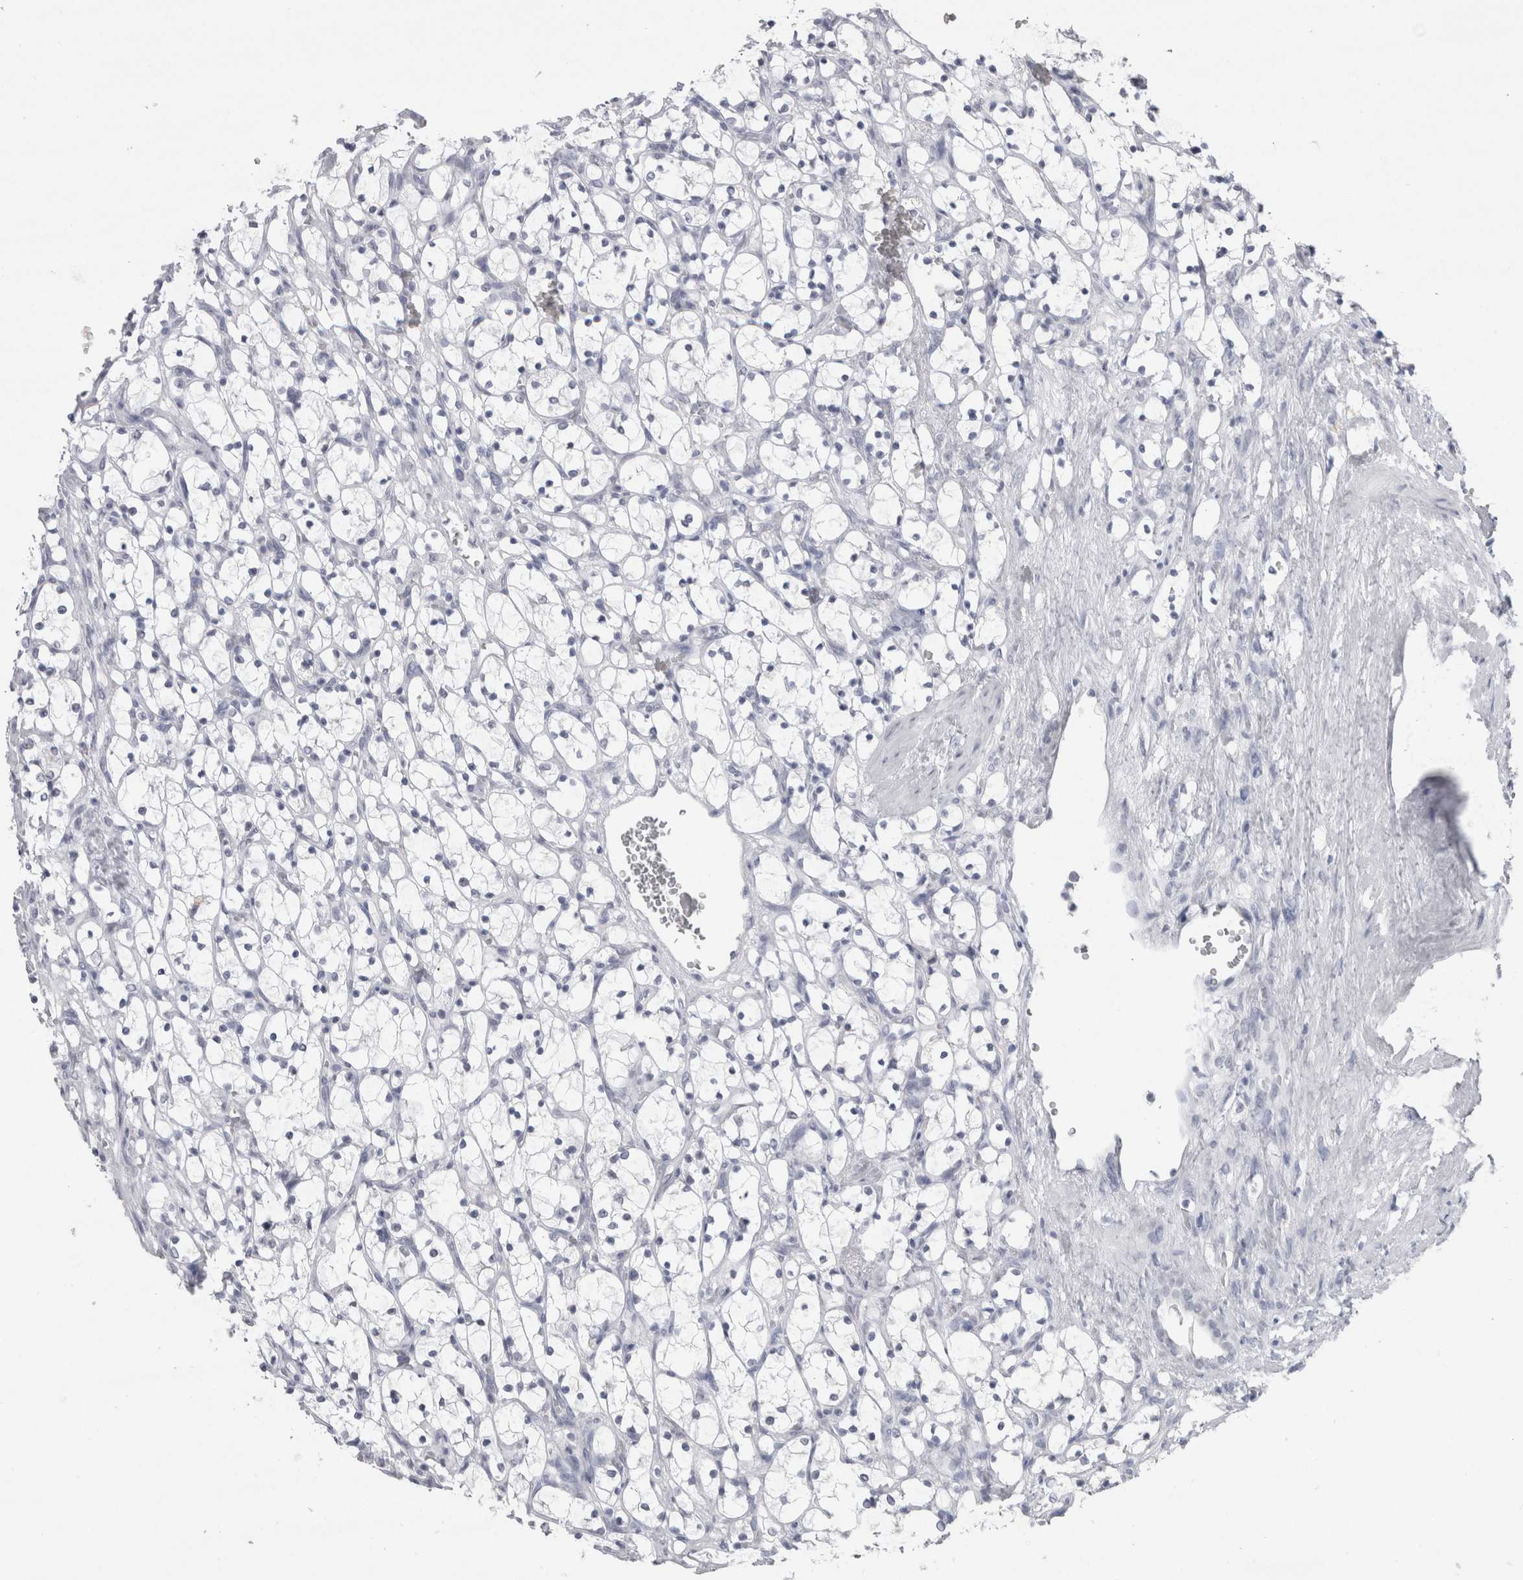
{"staining": {"intensity": "negative", "quantity": "none", "location": "none"}, "tissue": "renal cancer", "cell_type": "Tumor cells", "image_type": "cancer", "snomed": [{"axis": "morphology", "description": "Adenocarcinoma, NOS"}, {"axis": "topography", "description": "Kidney"}], "caption": "Protein analysis of renal adenocarcinoma displays no significant expression in tumor cells. (Immunohistochemistry (ihc), brightfield microscopy, high magnification).", "gene": "CDH17", "patient": {"sex": "female", "age": 69}}